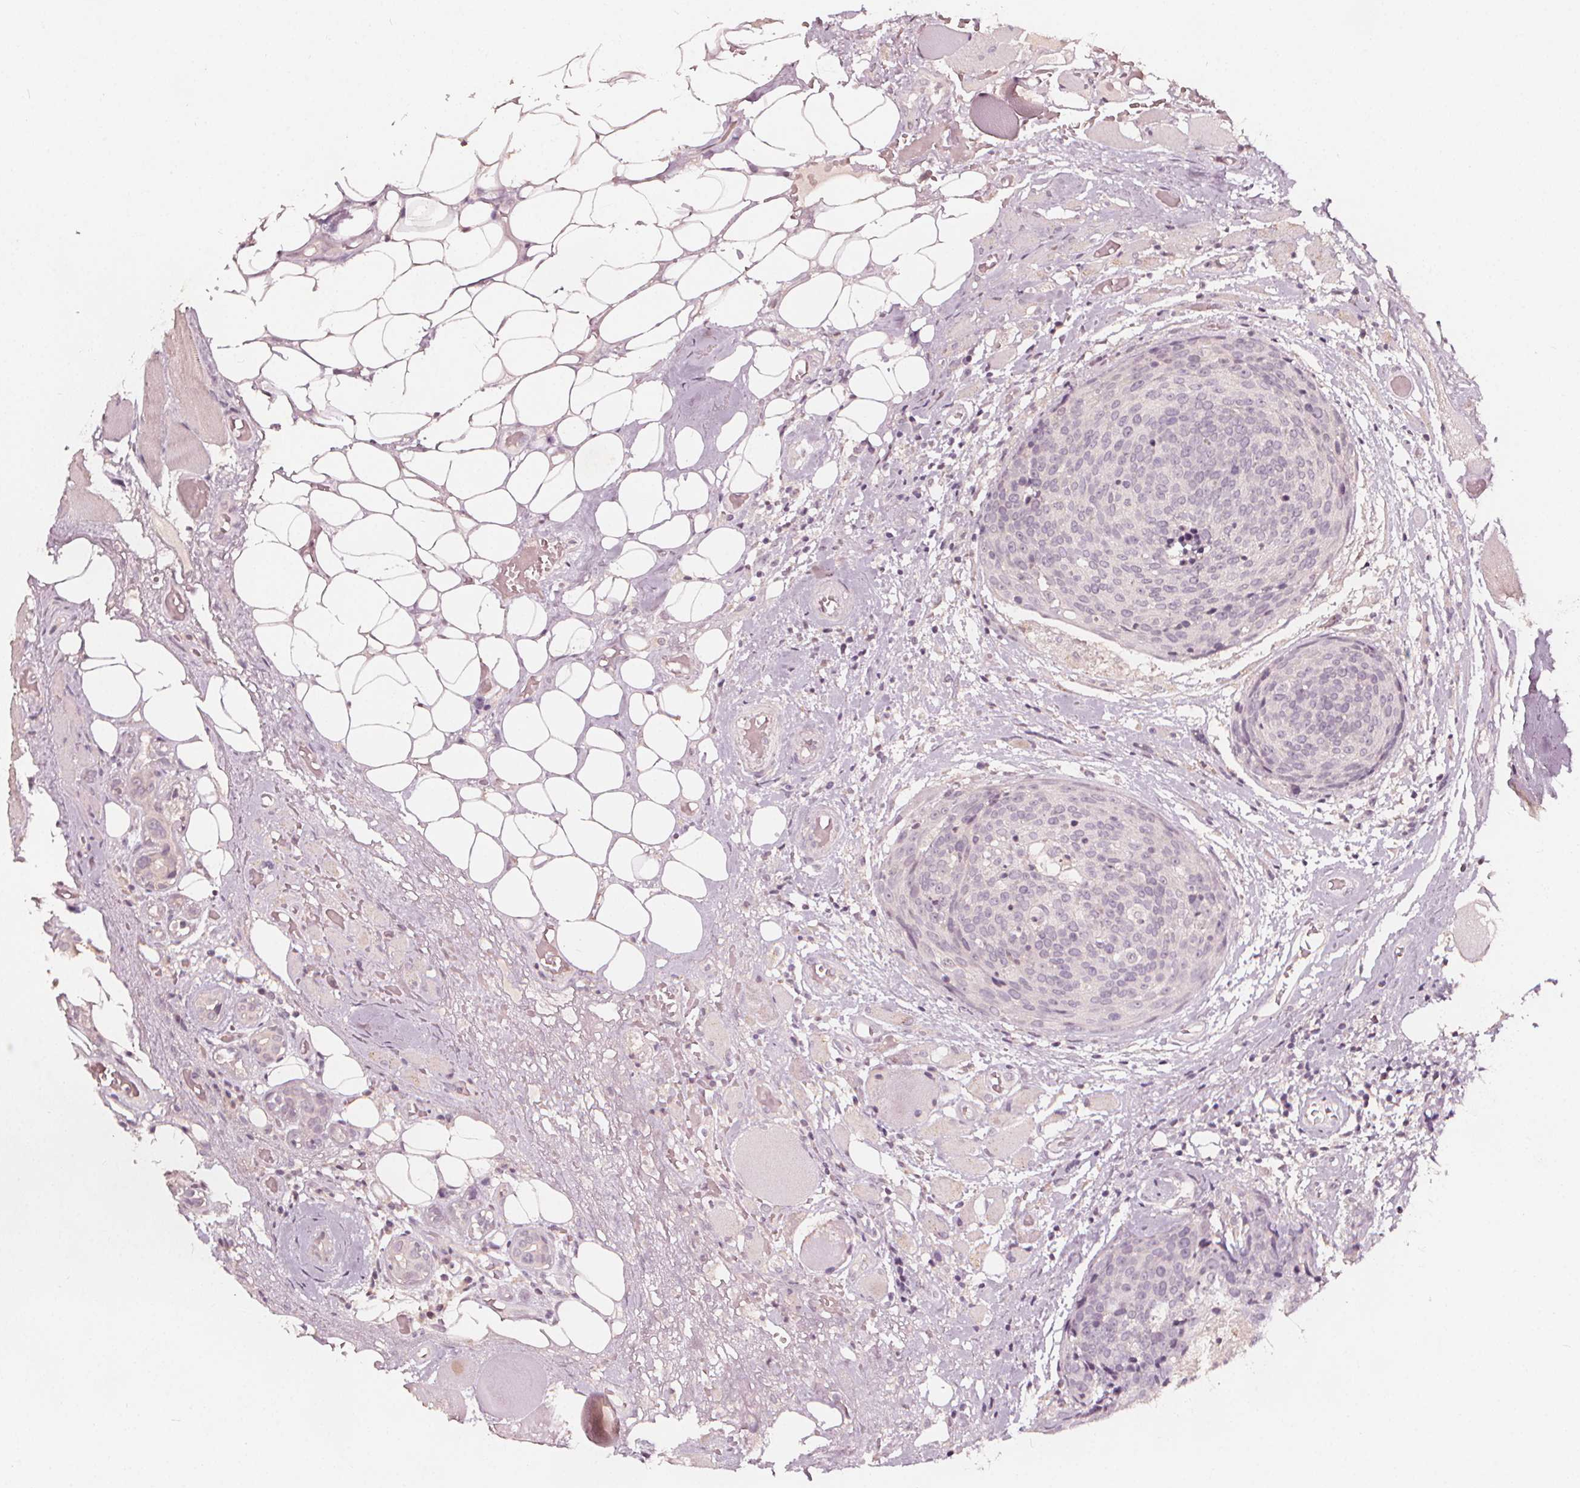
{"staining": {"intensity": "negative", "quantity": "none", "location": "none"}, "tissue": "head and neck cancer", "cell_type": "Tumor cells", "image_type": "cancer", "snomed": [{"axis": "morphology", "description": "Squamous cell carcinoma, NOS"}, {"axis": "topography", "description": "Oral tissue"}, {"axis": "topography", "description": "Head-Neck"}], "caption": "An immunohistochemistry histopathology image of squamous cell carcinoma (head and neck) is shown. There is no staining in tumor cells of squamous cell carcinoma (head and neck). (DAB (3,3'-diaminobenzidine) immunohistochemistry visualized using brightfield microscopy, high magnification).", "gene": "NPC1L1", "patient": {"sex": "male", "age": 64}}